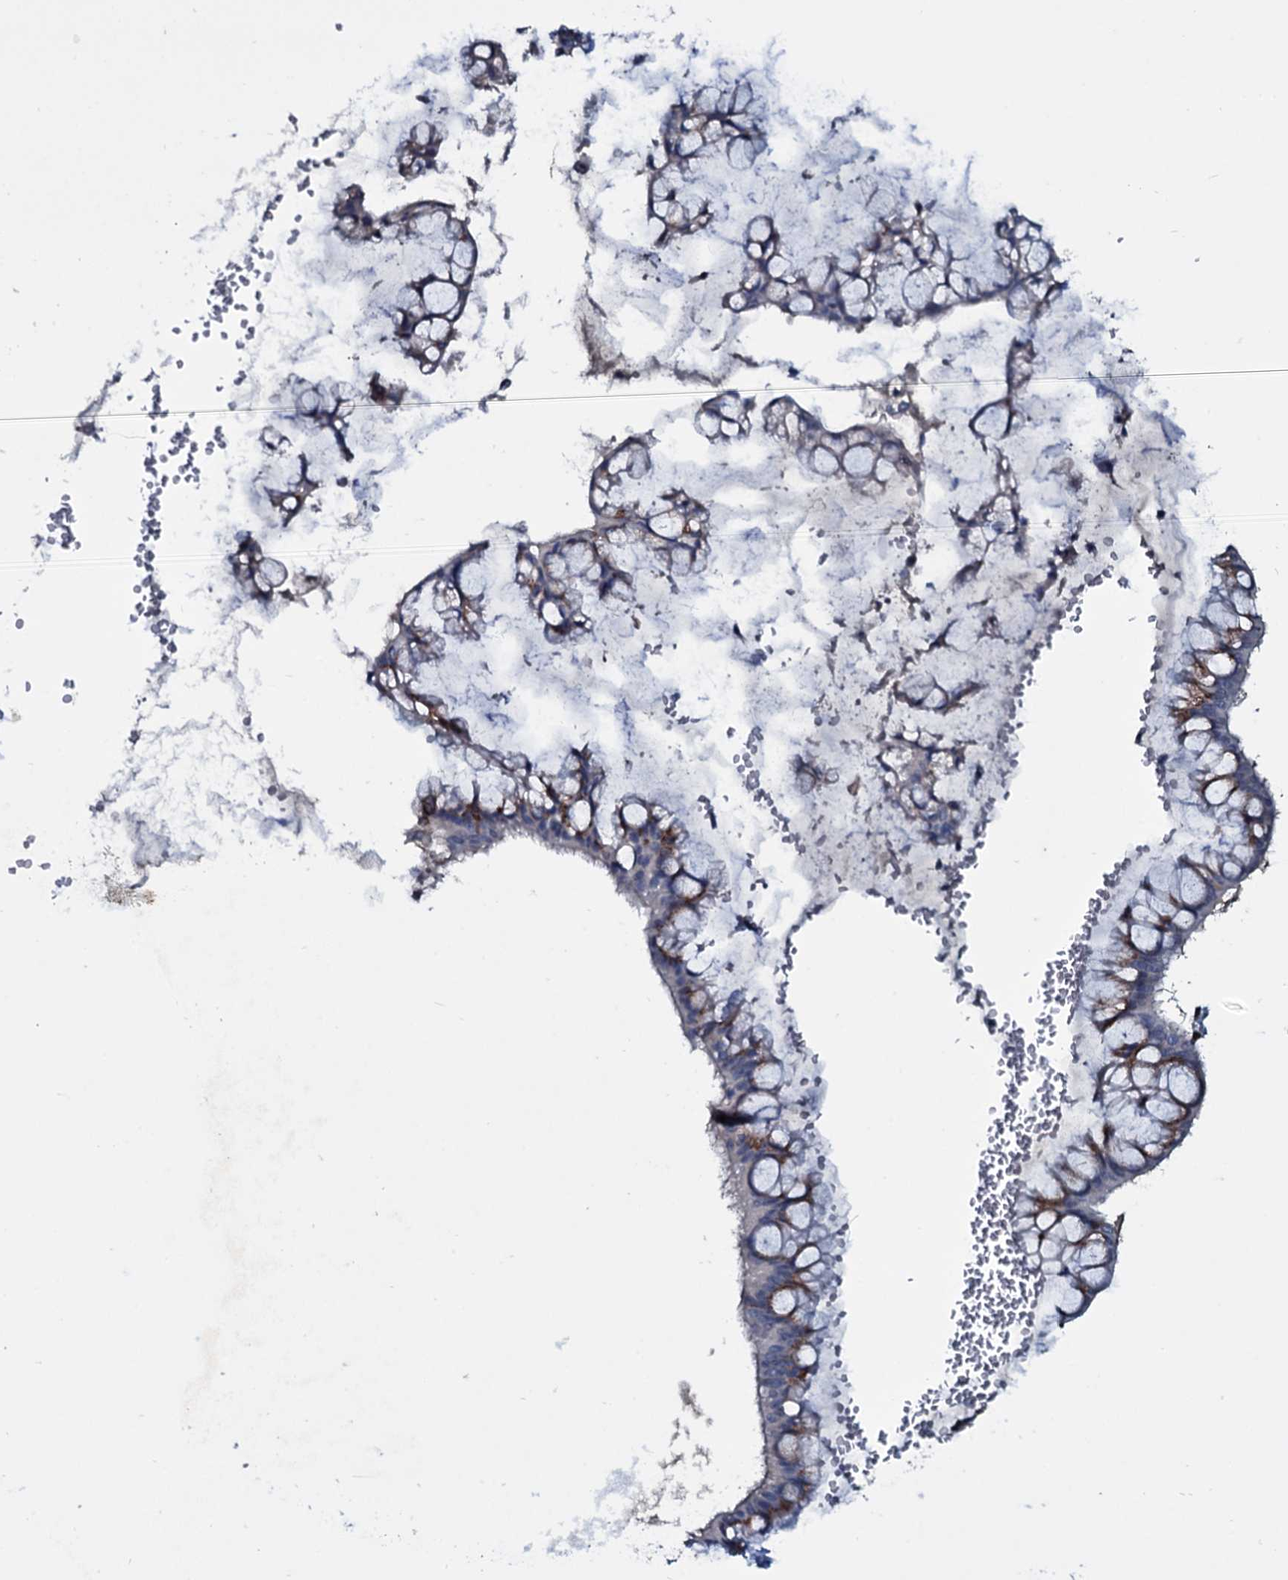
{"staining": {"intensity": "moderate", "quantity": "25%-75%", "location": "cytoplasmic/membranous"}, "tissue": "ovarian cancer", "cell_type": "Tumor cells", "image_type": "cancer", "snomed": [{"axis": "morphology", "description": "Cystadenocarcinoma, mucinous, NOS"}, {"axis": "topography", "description": "Ovary"}], "caption": "An image of ovarian cancer stained for a protein displays moderate cytoplasmic/membranous brown staining in tumor cells.", "gene": "CLEC14A", "patient": {"sex": "female", "age": 73}}